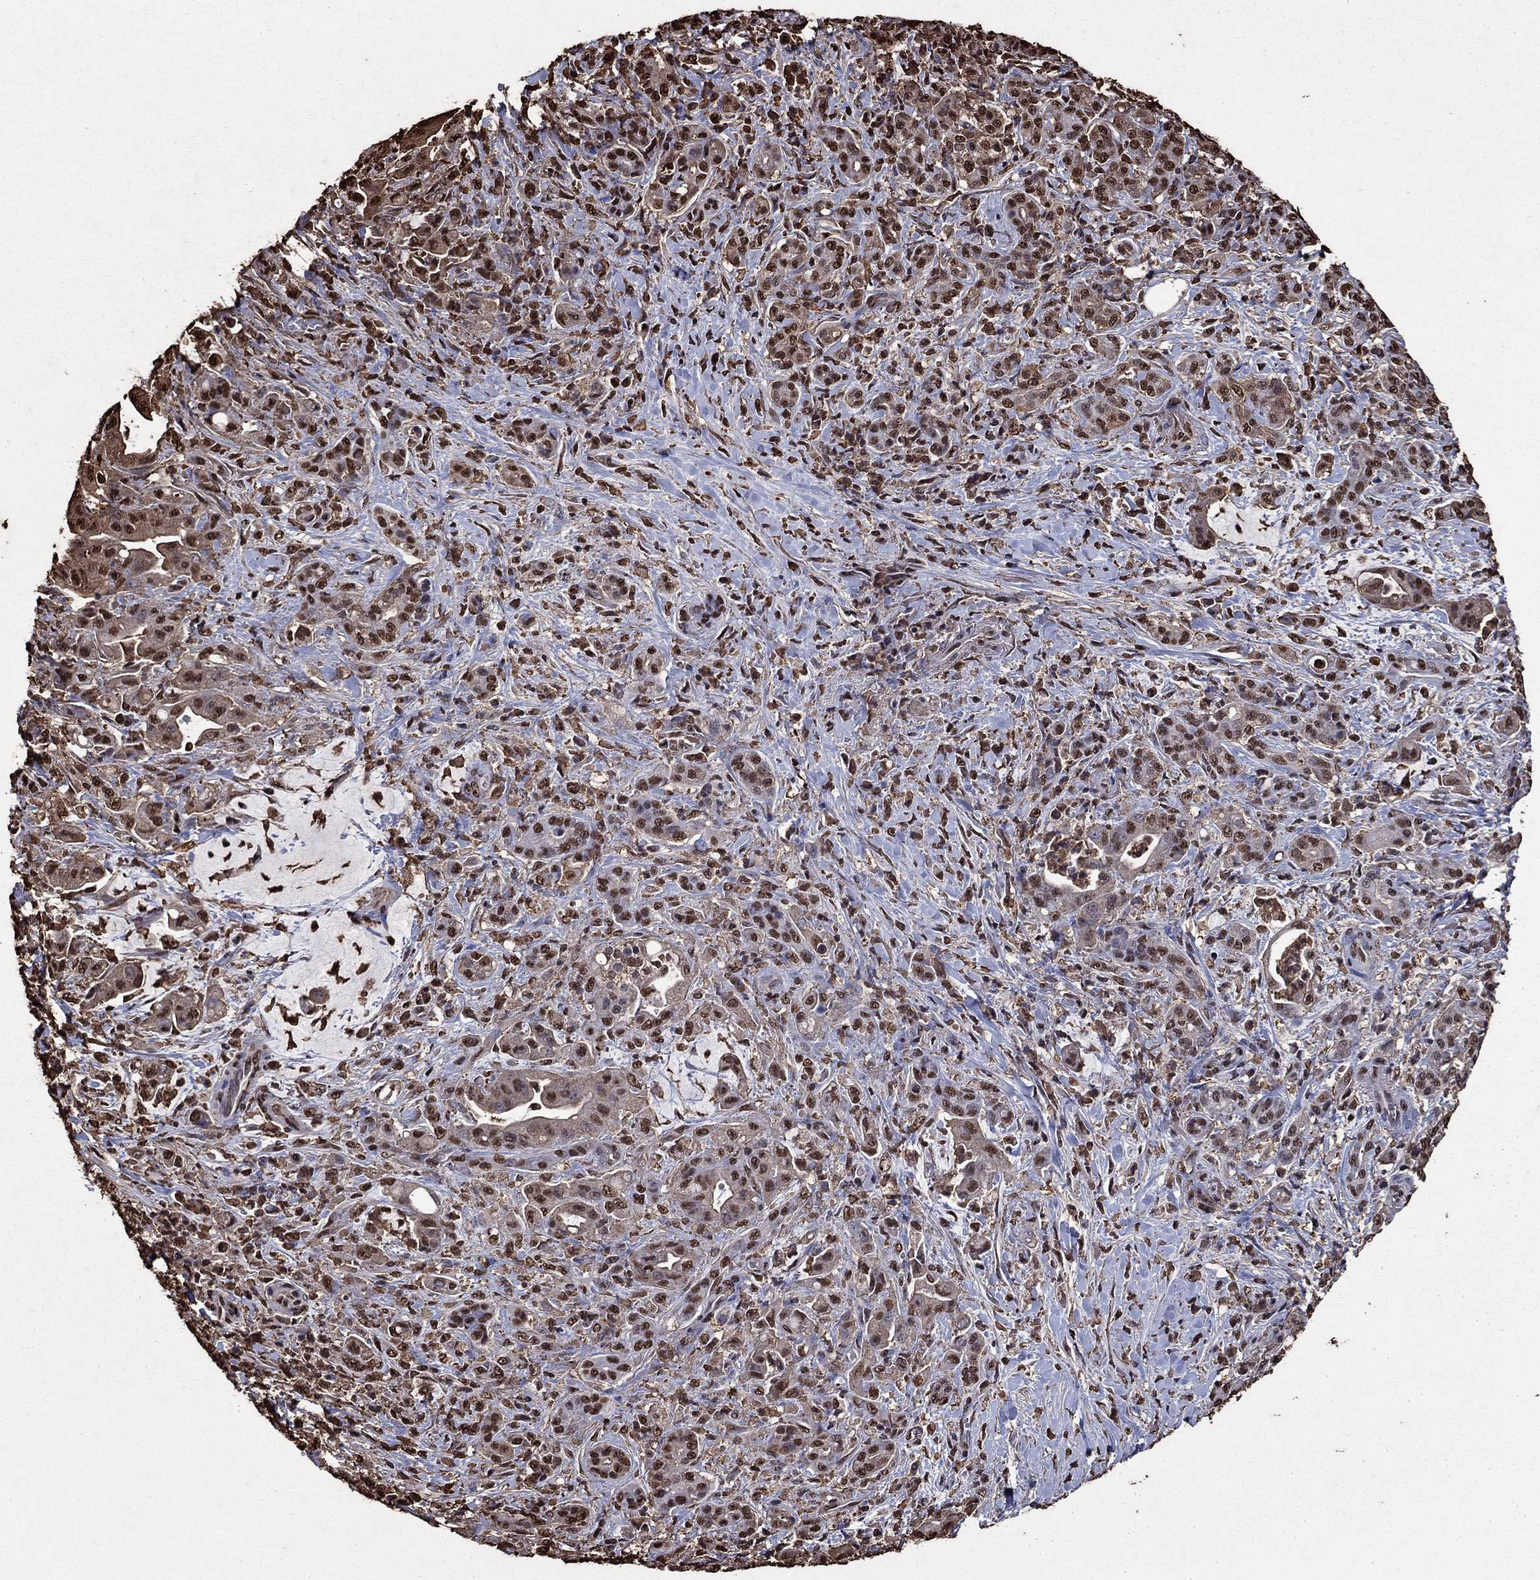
{"staining": {"intensity": "moderate", "quantity": ">75%", "location": "nuclear"}, "tissue": "pancreatic cancer", "cell_type": "Tumor cells", "image_type": "cancer", "snomed": [{"axis": "morphology", "description": "Normal tissue, NOS"}, {"axis": "morphology", "description": "Inflammation, NOS"}, {"axis": "morphology", "description": "Adenocarcinoma, NOS"}, {"axis": "topography", "description": "Pancreas"}], "caption": "Pancreatic adenocarcinoma was stained to show a protein in brown. There is medium levels of moderate nuclear expression in approximately >75% of tumor cells. (DAB (3,3'-diaminobenzidine) = brown stain, brightfield microscopy at high magnification).", "gene": "GAPDH", "patient": {"sex": "male", "age": 57}}